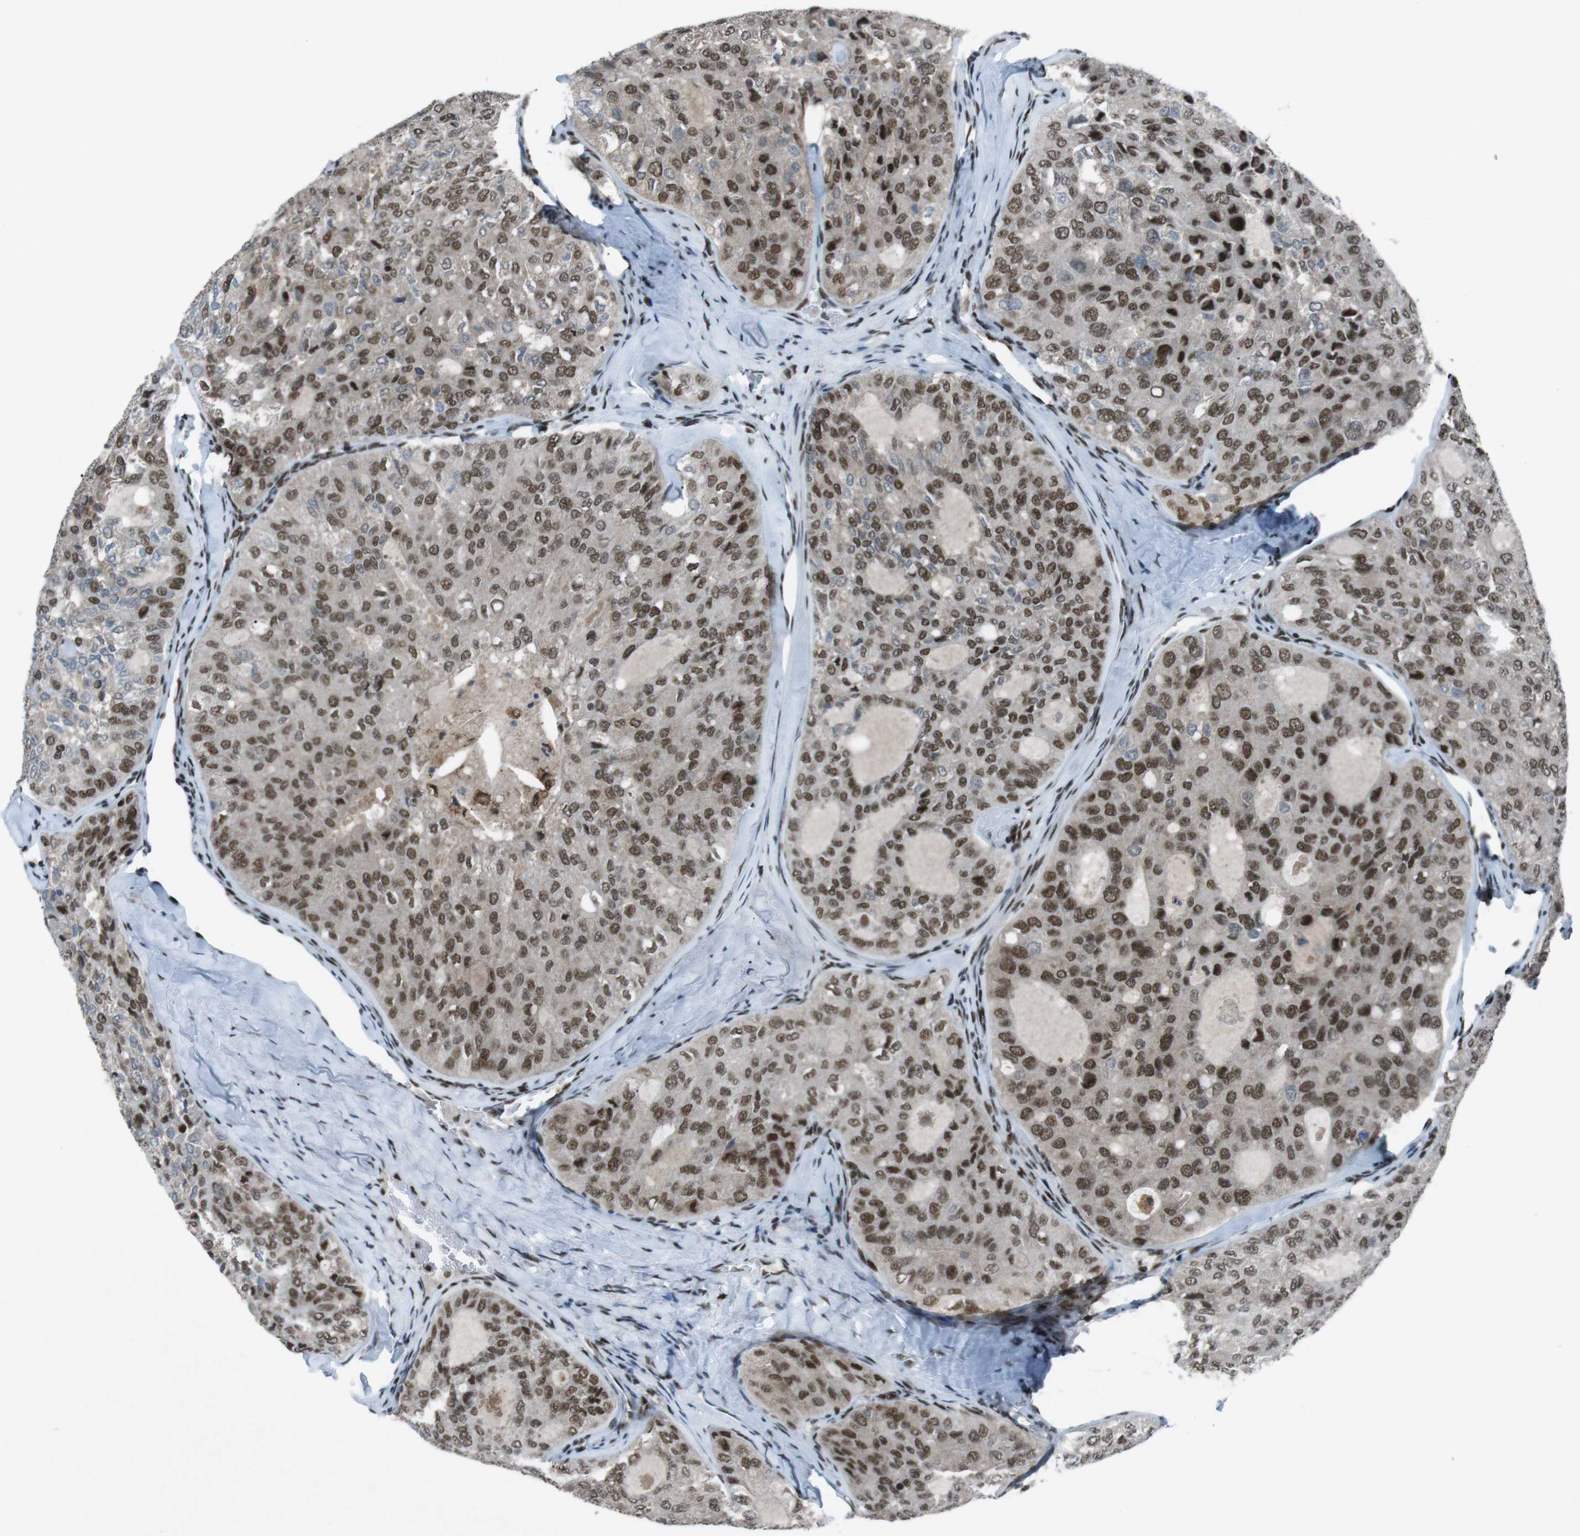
{"staining": {"intensity": "strong", "quantity": "25%-75%", "location": "nuclear"}, "tissue": "thyroid cancer", "cell_type": "Tumor cells", "image_type": "cancer", "snomed": [{"axis": "morphology", "description": "Follicular adenoma carcinoma, NOS"}, {"axis": "topography", "description": "Thyroid gland"}], "caption": "Thyroid cancer (follicular adenoma carcinoma) stained for a protein demonstrates strong nuclear positivity in tumor cells. Immunohistochemistry stains the protein of interest in brown and the nuclei are stained blue.", "gene": "TAF1", "patient": {"sex": "male", "age": 75}}